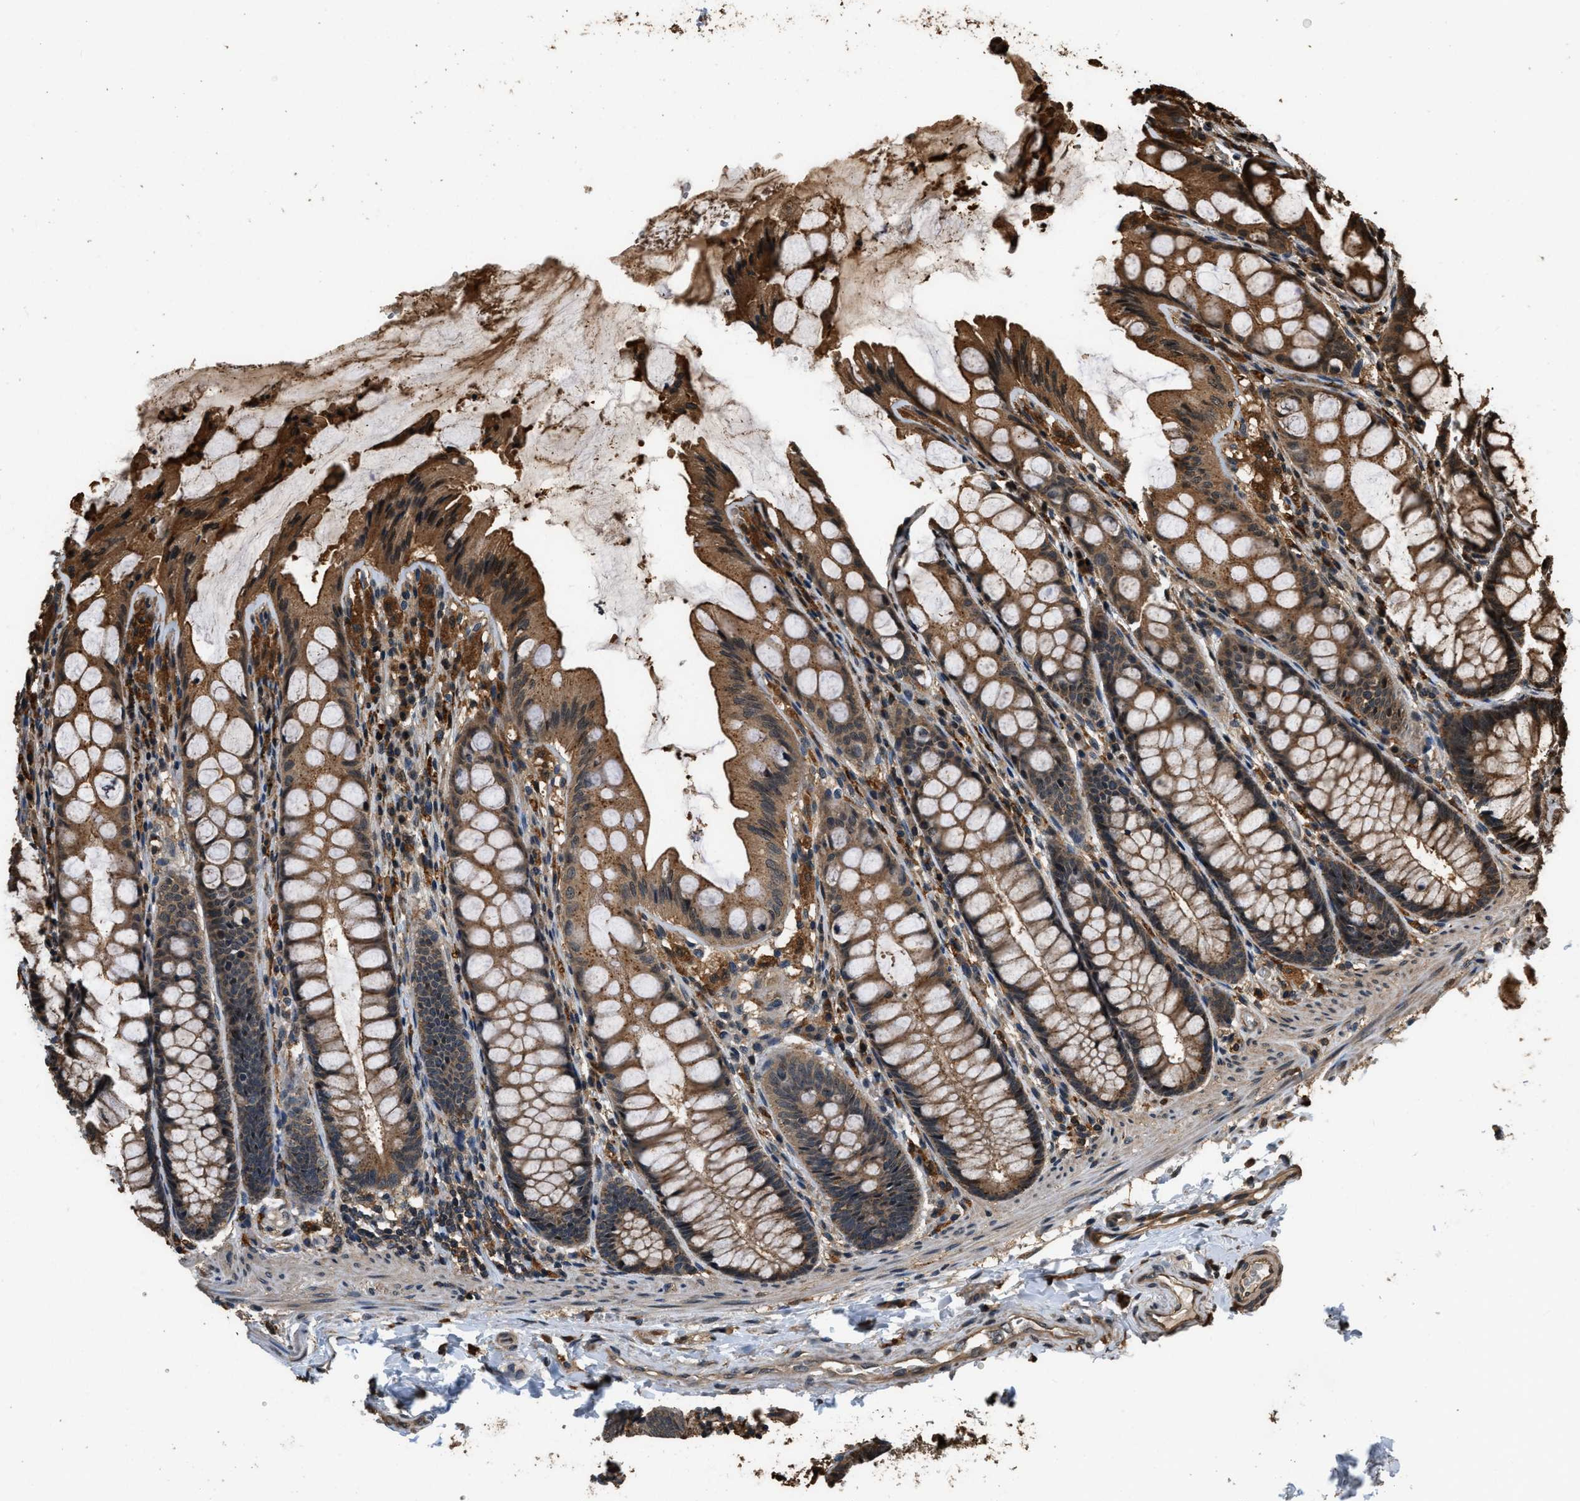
{"staining": {"intensity": "moderate", "quantity": ">75%", "location": "cytoplasmic/membranous"}, "tissue": "colon", "cell_type": "Endothelial cells", "image_type": "normal", "snomed": [{"axis": "morphology", "description": "Normal tissue, NOS"}, {"axis": "topography", "description": "Colon"}], "caption": "Colon stained with DAB immunohistochemistry demonstrates medium levels of moderate cytoplasmic/membranous staining in about >75% of endothelial cells.", "gene": "RAP2A", "patient": {"sex": "male", "age": 47}}